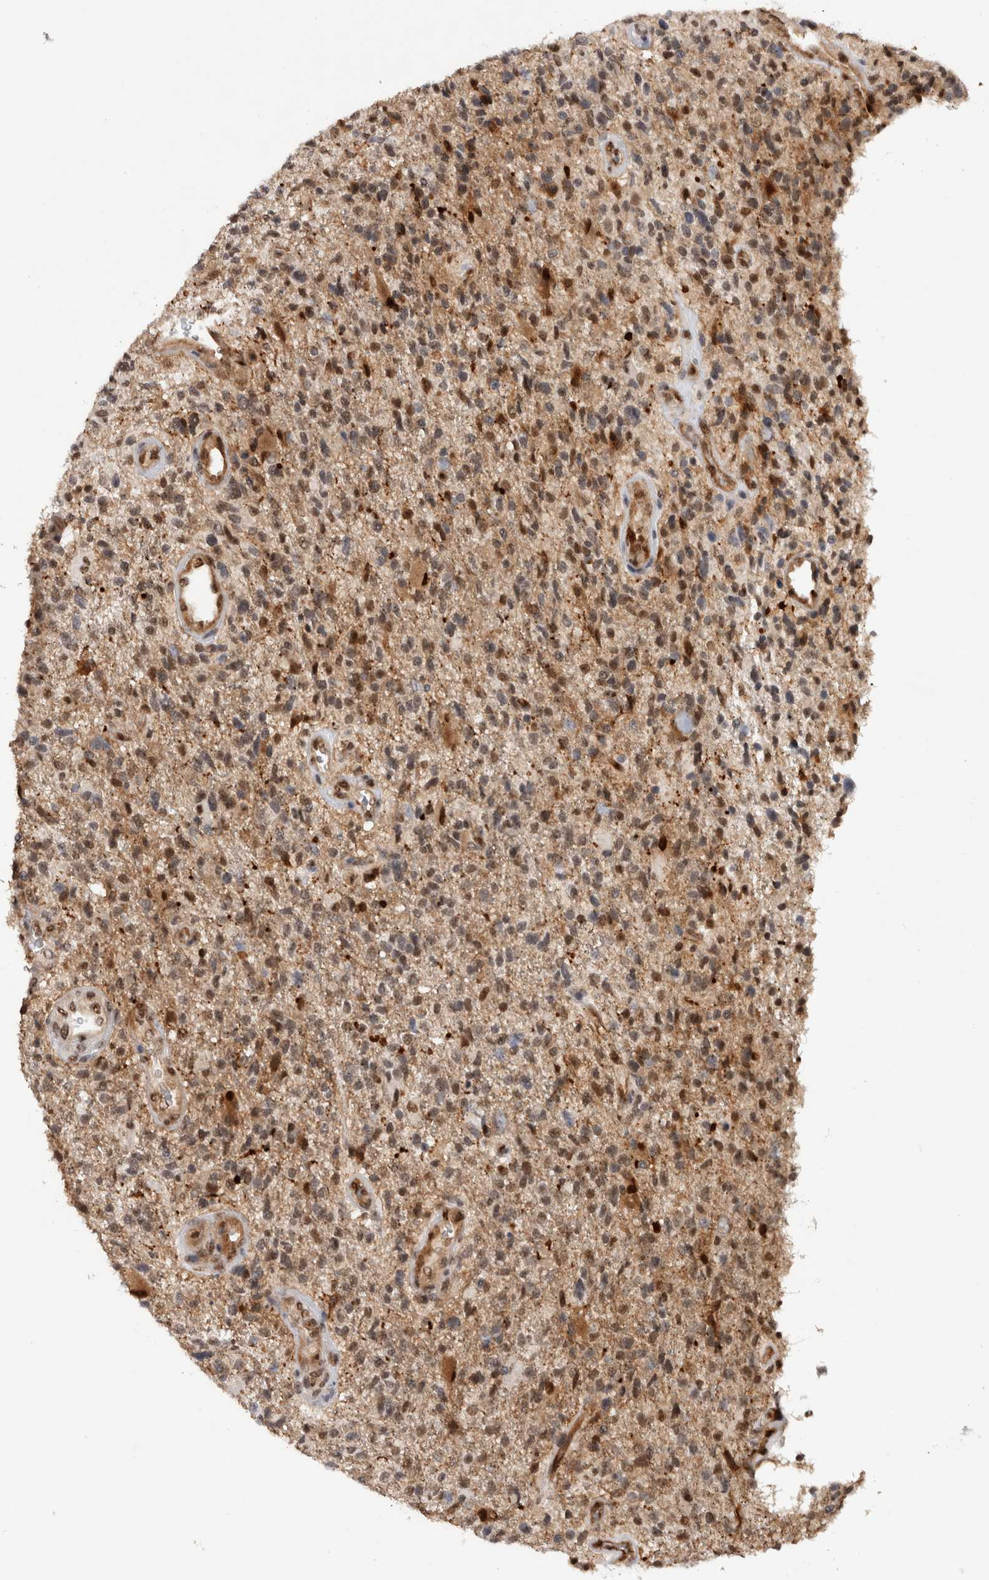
{"staining": {"intensity": "moderate", "quantity": ">75%", "location": "cytoplasmic/membranous,nuclear"}, "tissue": "glioma", "cell_type": "Tumor cells", "image_type": "cancer", "snomed": [{"axis": "morphology", "description": "Glioma, malignant, High grade"}, {"axis": "topography", "description": "Brain"}], "caption": "A medium amount of moderate cytoplasmic/membranous and nuclear positivity is identified in about >75% of tumor cells in high-grade glioma (malignant) tissue.", "gene": "RPS6KA2", "patient": {"sex": "male", "age": 72}}